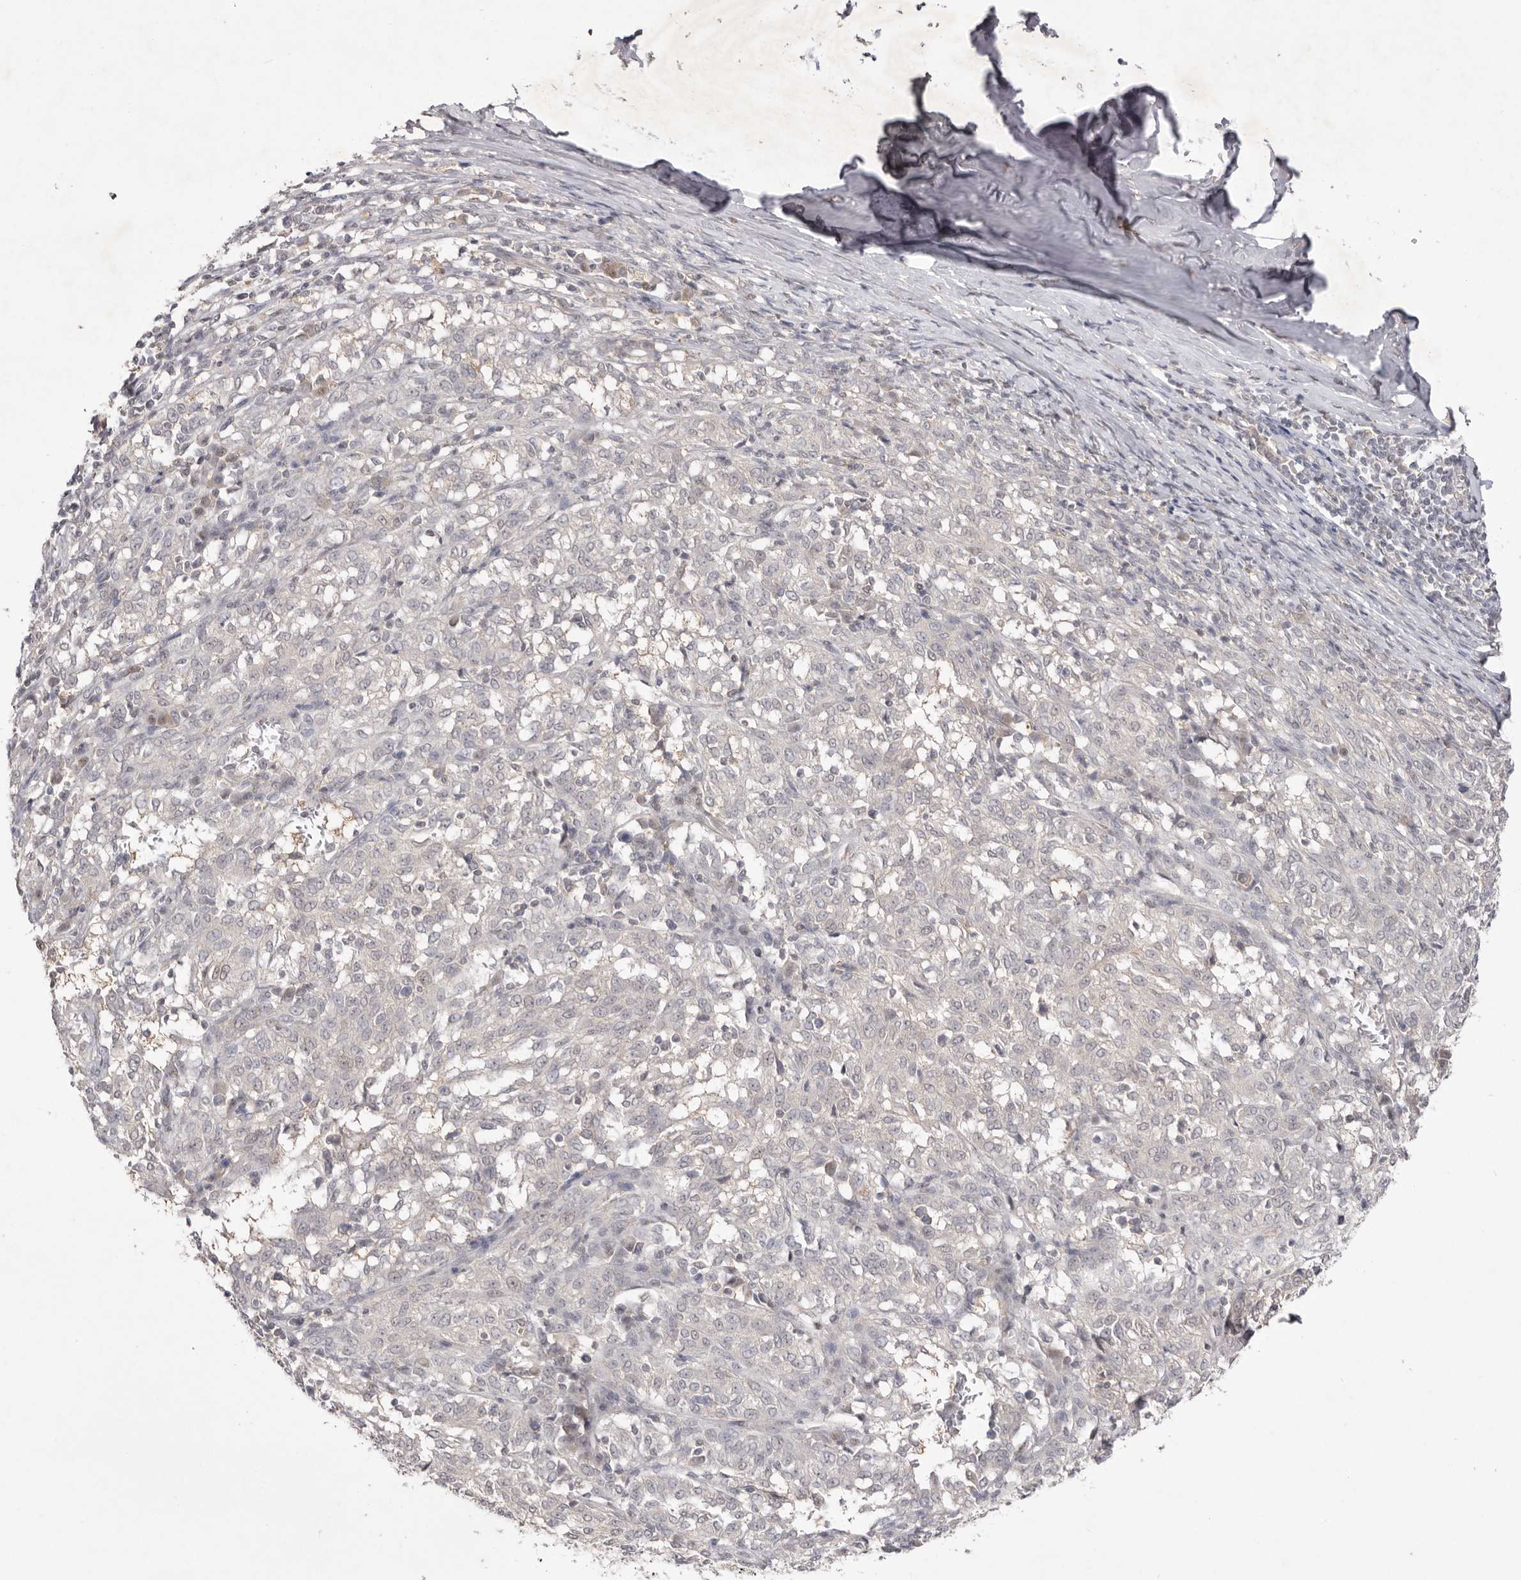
{"staining": {"intensity": "negative", "quantity": "none", "location": "none"}, "tissue": "melanoma", "cell_type": "Tumor cells", "image_type": "cancer", "snomed": [{"axis": "morphology", "description": "Malignant melanoma, NOS"}, {"axis": "topography", "description": "Skin"}], "caption": "Histopathology image shows no protein staining in tumor cells of malignant melanoma tissue.", "gene": "TADA1", "patient": {"sex": "female", "age": 72}}